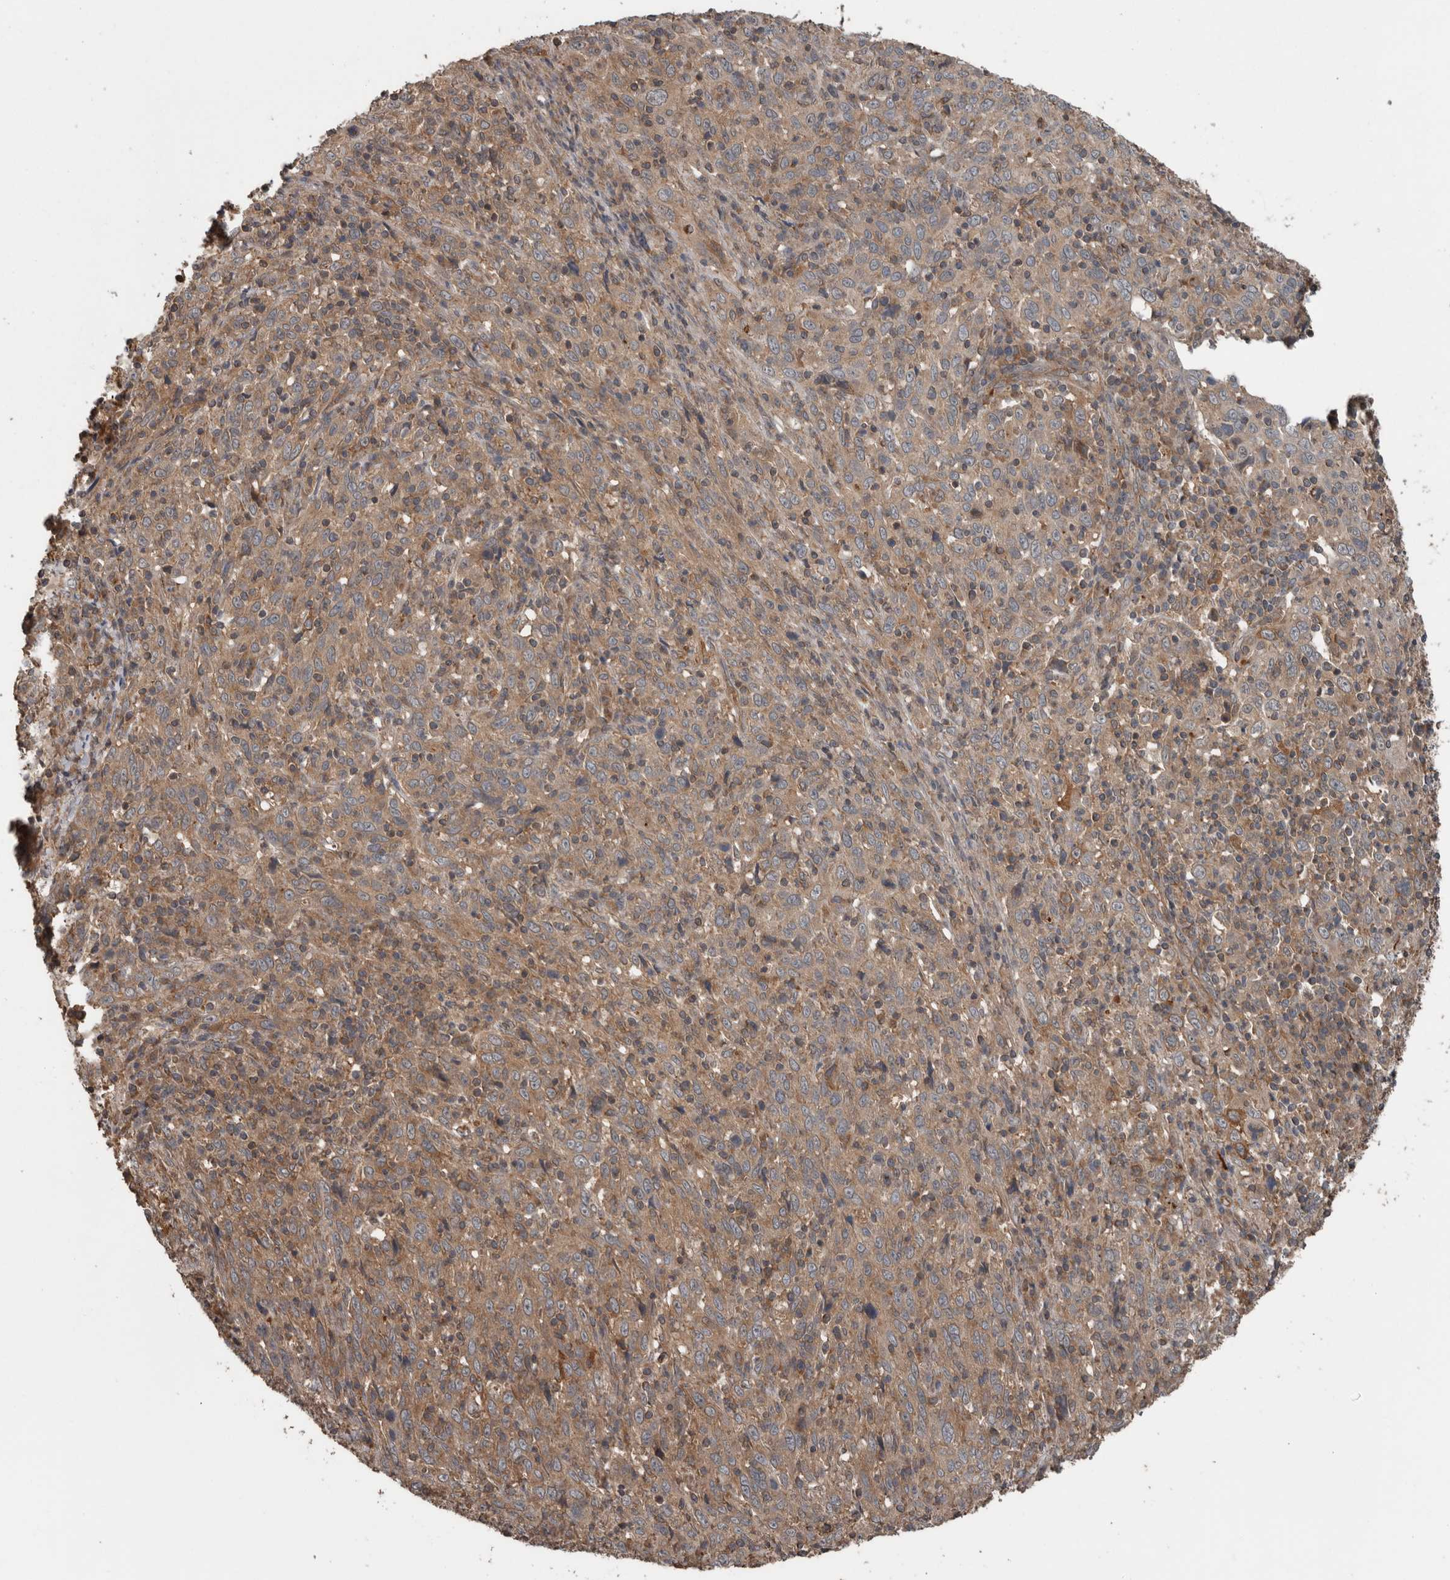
{"staining": {"intensity": "weak", "quantity": ">75%", "location": "cytoplasmic/membranous"}, "tissue": "cervical cancer", "cell_type": "Tumor cells", "image_type": "cancer", "snomed": [{"axis": "morphology", "description": "Squamous cell carcinoma, NOS"}, {"axis": "topography", "description": "Cervix"}], "caption": "Tumor cells display low levels of weak cytoplasmic/membranous positivity in approximately >75% of cells in human cervical cancer.", "gene": "RIOK3", "patient": {"sex": "female", "age": 46}}